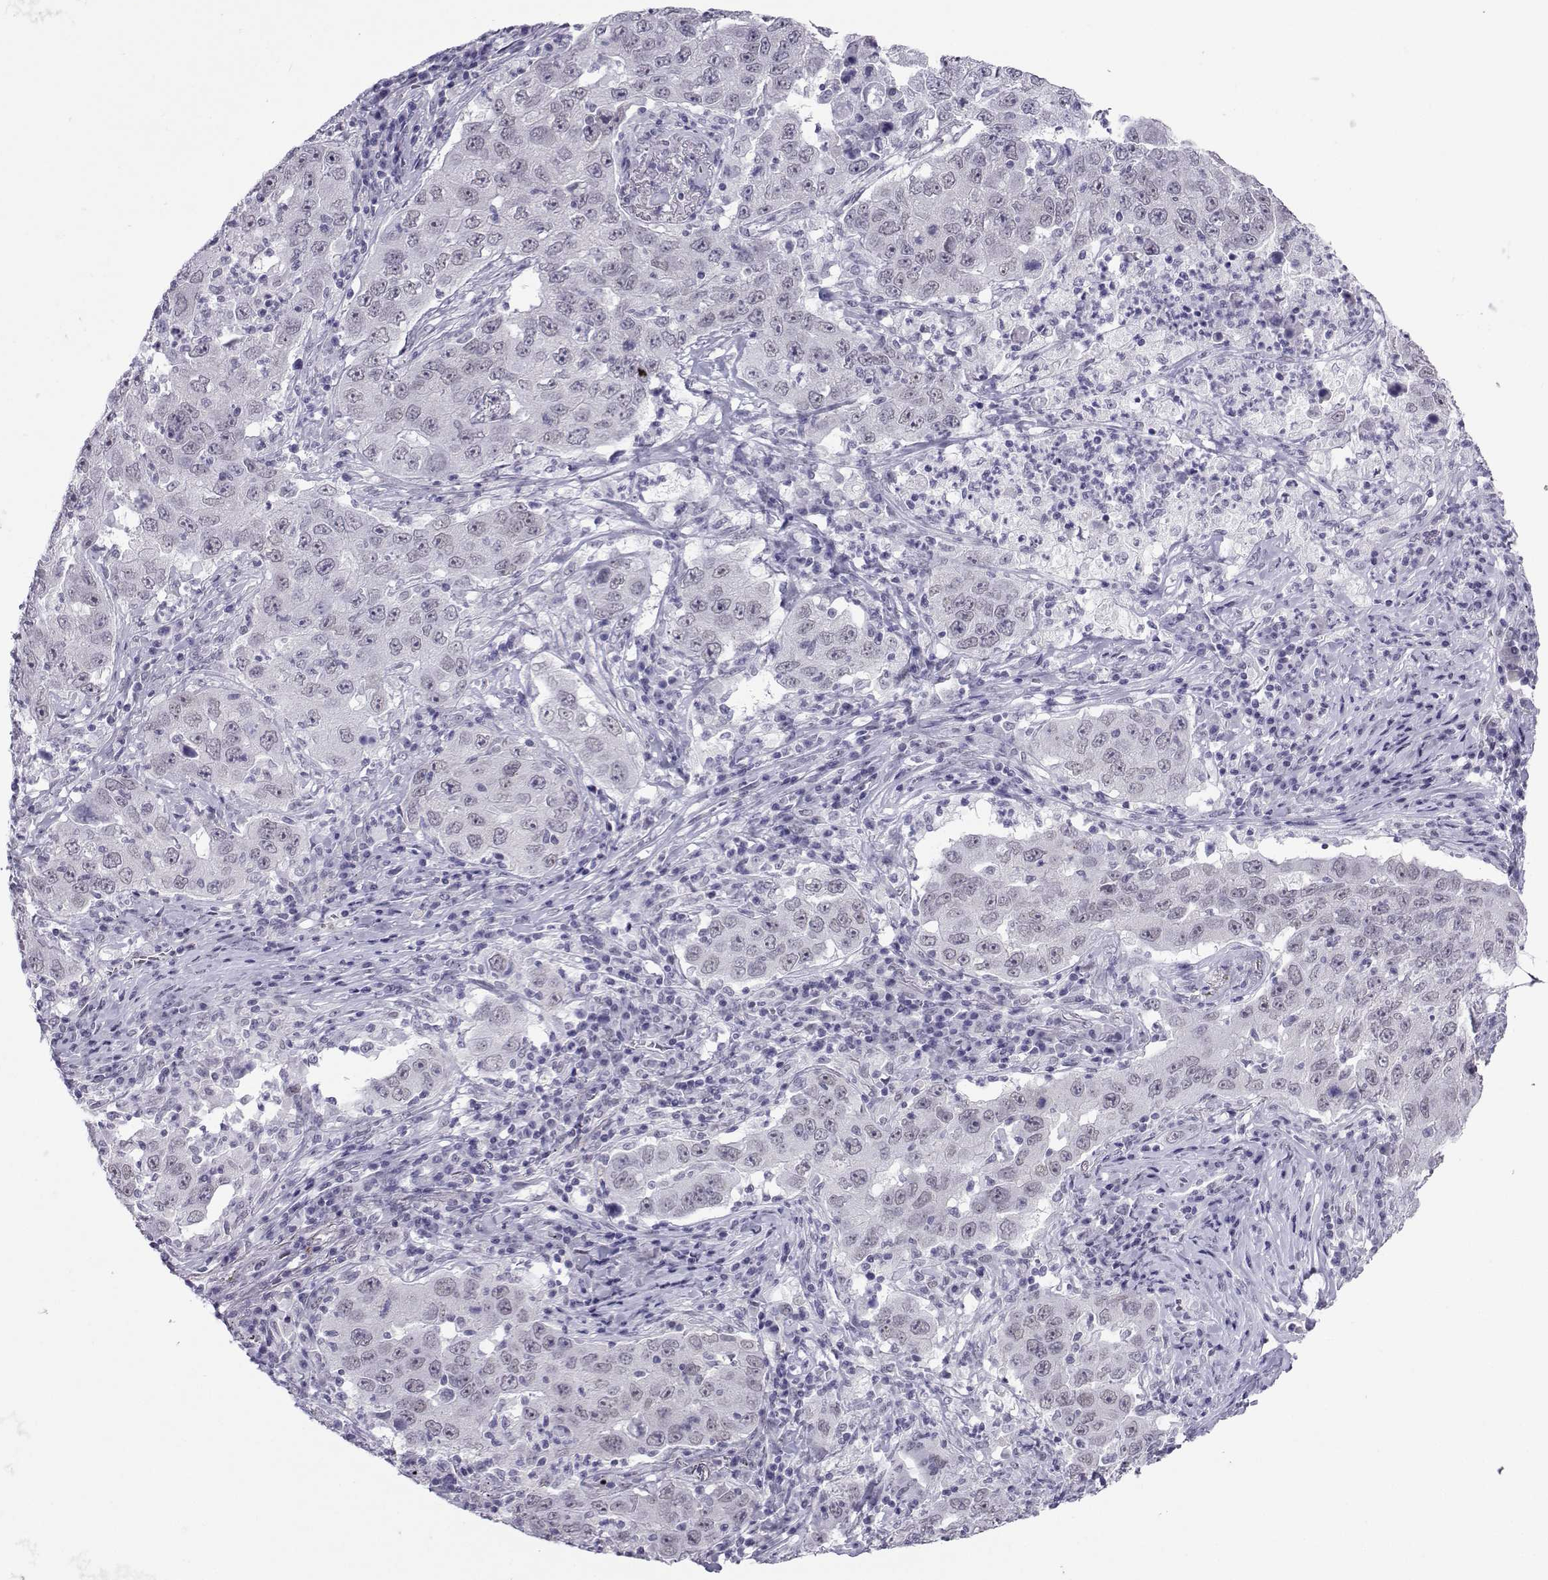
{"staining": {"intensity": "negative", "quantity": "none", "location": "none"}, "tissue": "lung cancer", "cell_type": "Tumor cells", "image_type": "cancer", "snomed": [{"axis": "morphology", "description": "Adenocarcinoma, NOS"}, {"axis": "topography", "description": "Lung"}], "caption": "Immunohistochemistry micrograph of lung cancer stained for a protein (brown), which reveals no expression in tumor cells.", "gene": "LORICRIN", "patient": {"sex": "male", "age": 73}}